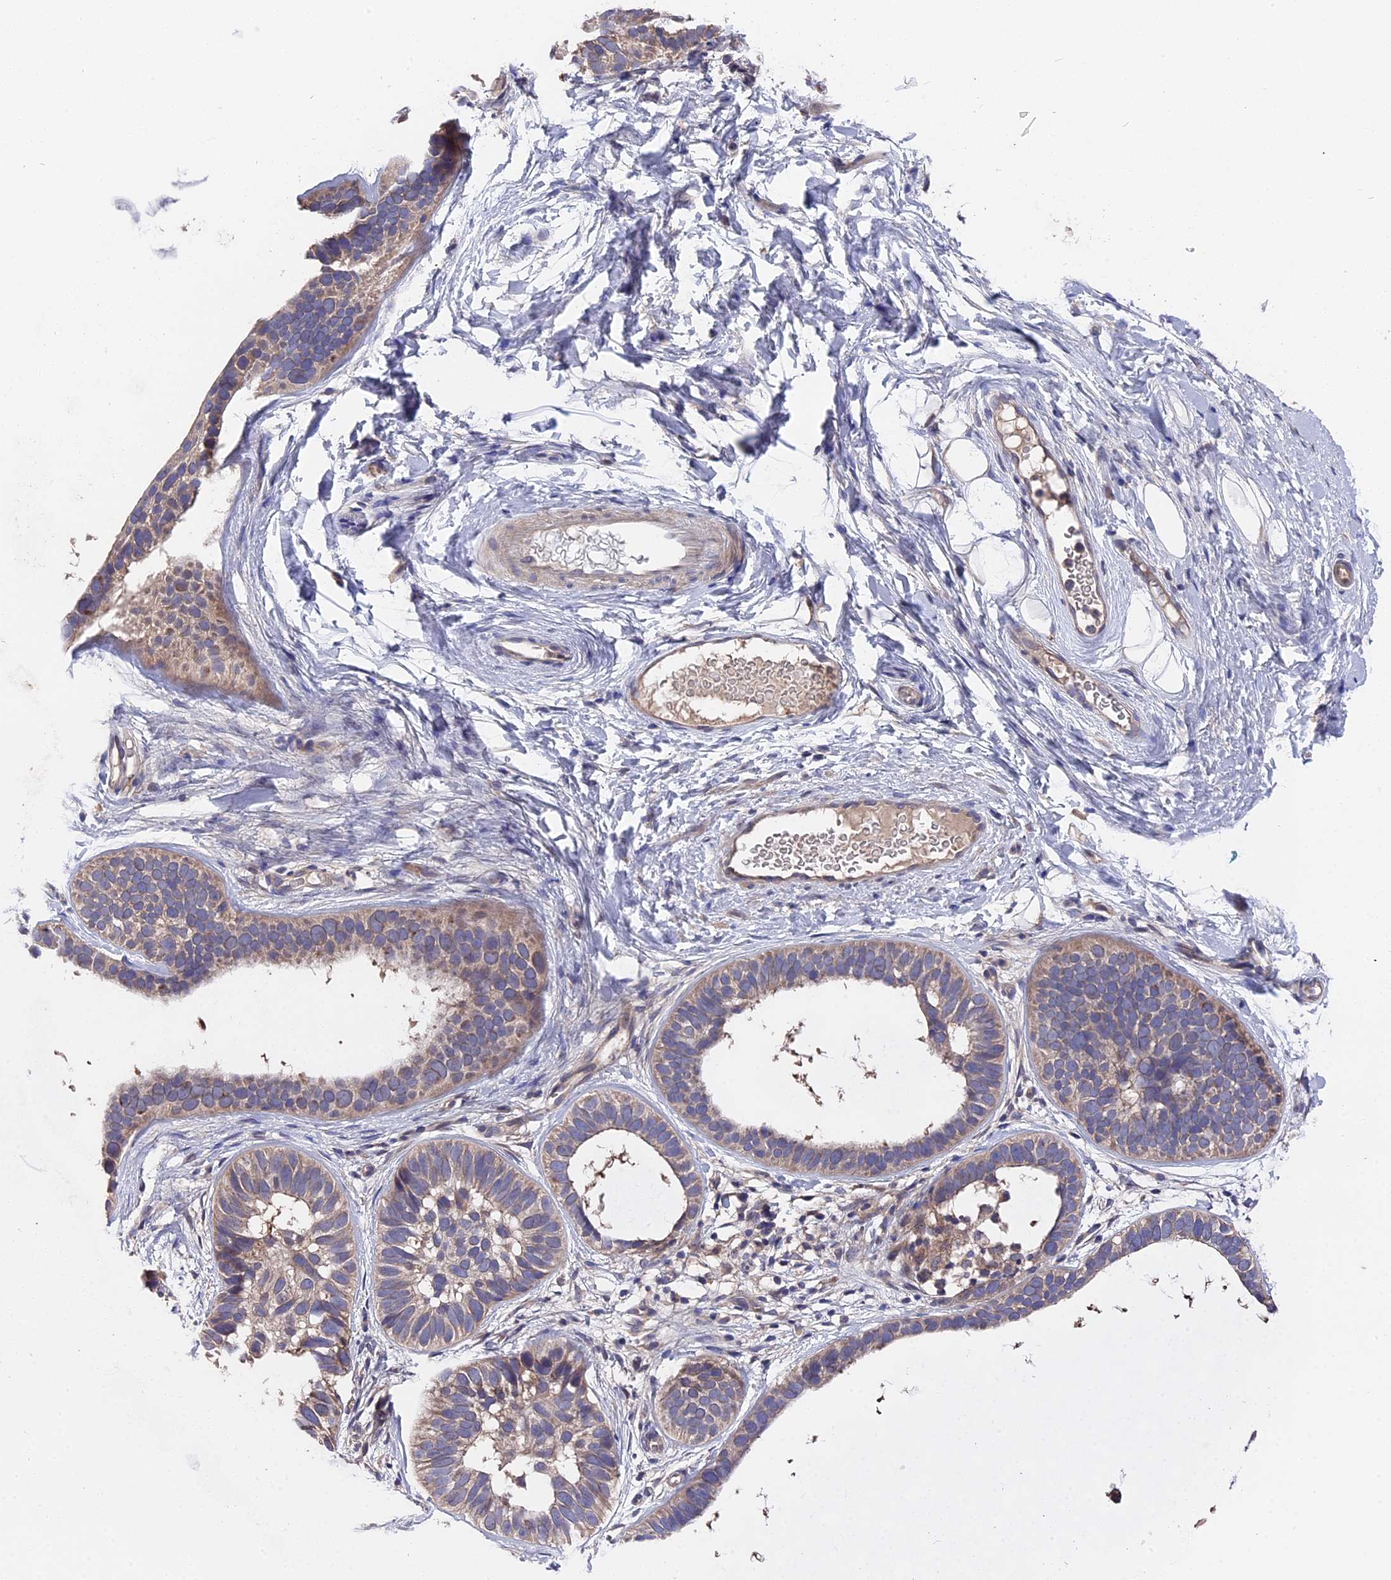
{"staining": {"intensity": "weak", "quantity": "<25%", "location": "cytoplasmic/membranous"}, "tissue": "skin cancer", "cell_type": "Tumor cells", "image_type": "cancer", "snomed": [{"axis": "morphology", "description": "Basal cell carcinoma"}, {"axis": "topography", "description": "Skin"}], "caption": "Immunohistochemistry of skin cancer displays no staining in tumor cells.", "gene": "ZCCHC2", "patient": {"sex": "male", "age": 62}}